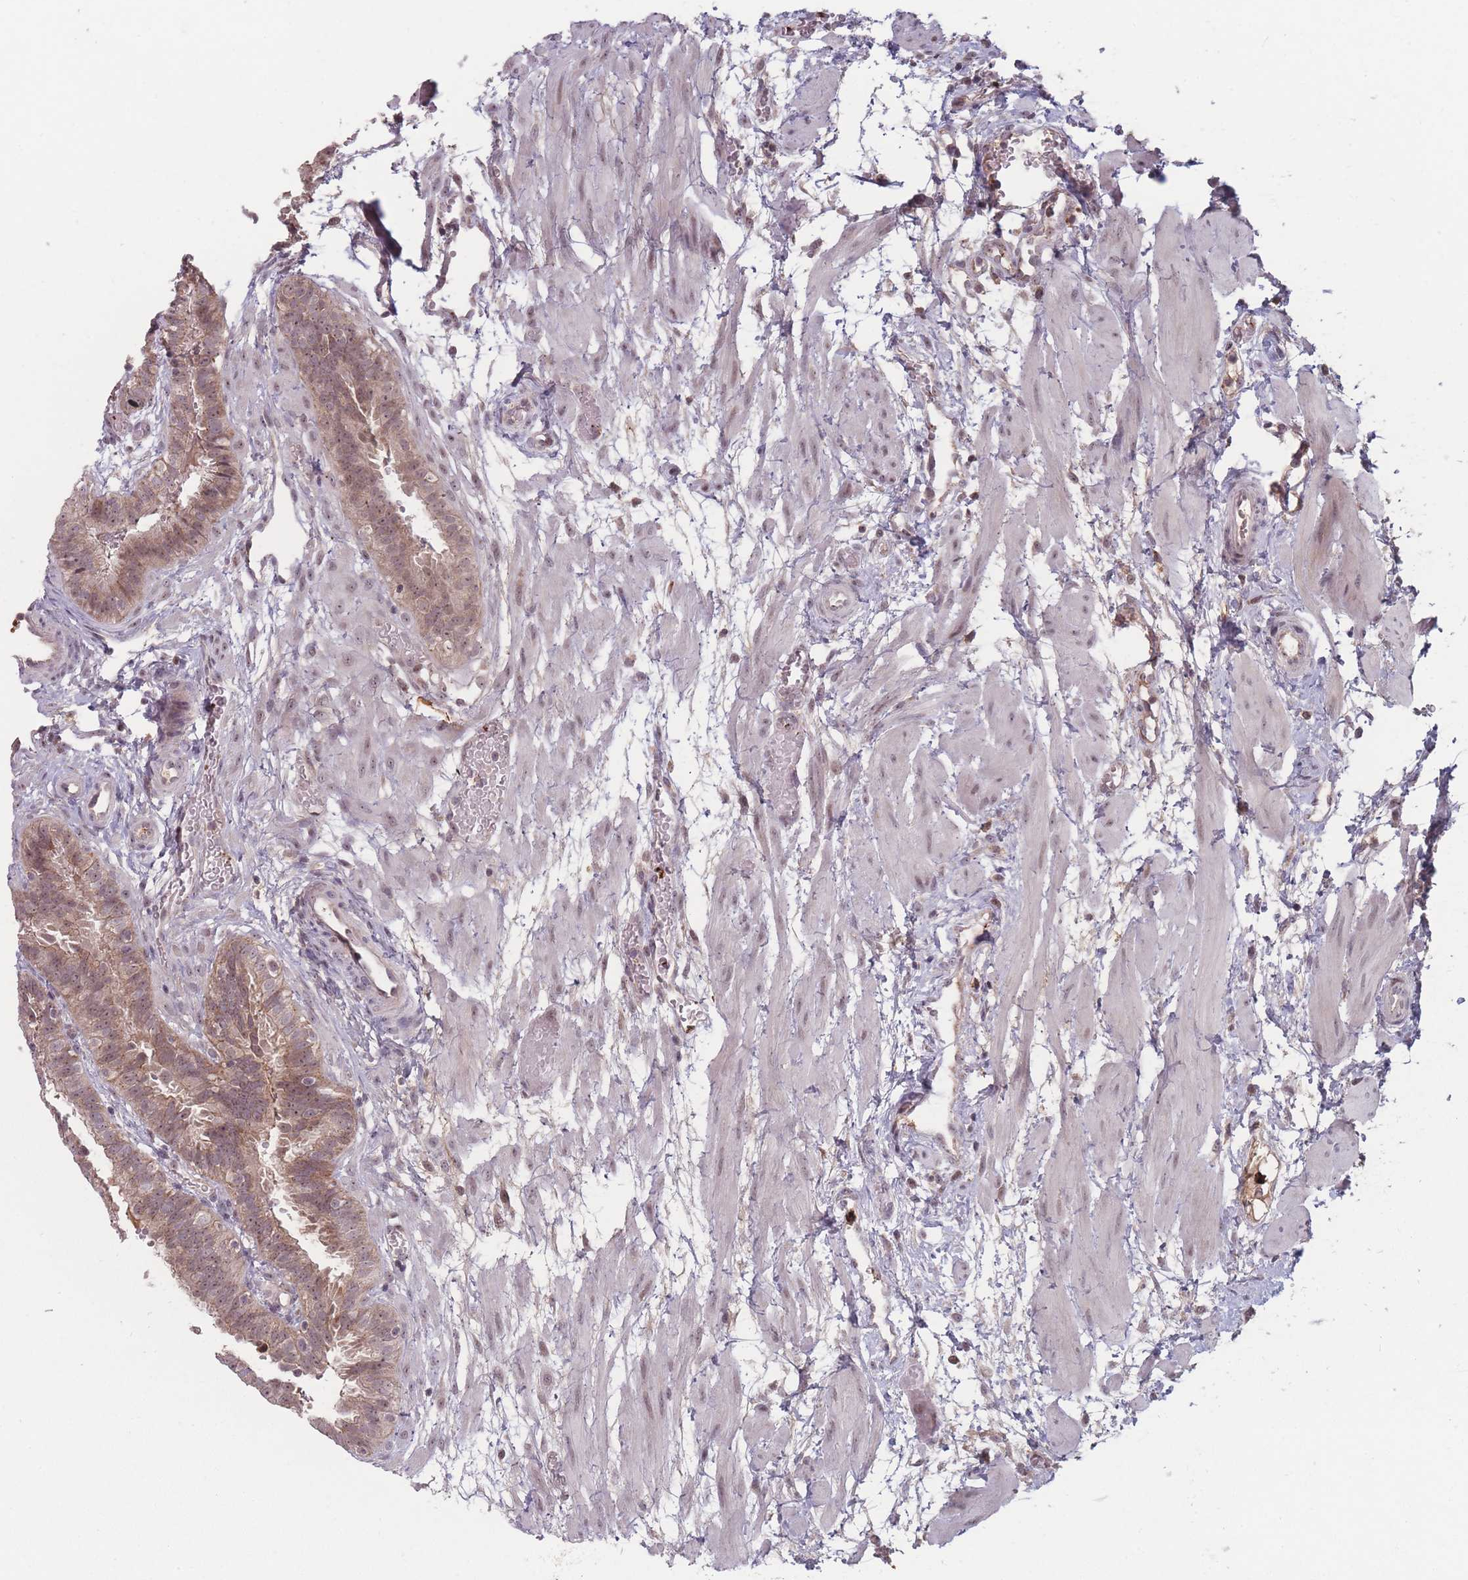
{"staining": {"intensity": "moderate", "quantity": ">75%", "location": "cytoplasmic/membranous,nuclear"}, "tissue": "fallopian tube", "cell_type": "Glandular cells", "image_type": "normal", "snomed": [{"axis": "morphology", "description": "Normal tissue, NOS"}, {"axis": "topography", "description": "Fallopian tube"}], "caption": "This is a photomicrograph of immunohistochemistry staining of unremarkable fallopian tube, which shows moderate positivity in the cytoplasmic/membranous,nuclear of glandular cells.", "gene": "TMEM232", "patient": {"sex": "female", "age": 37}}